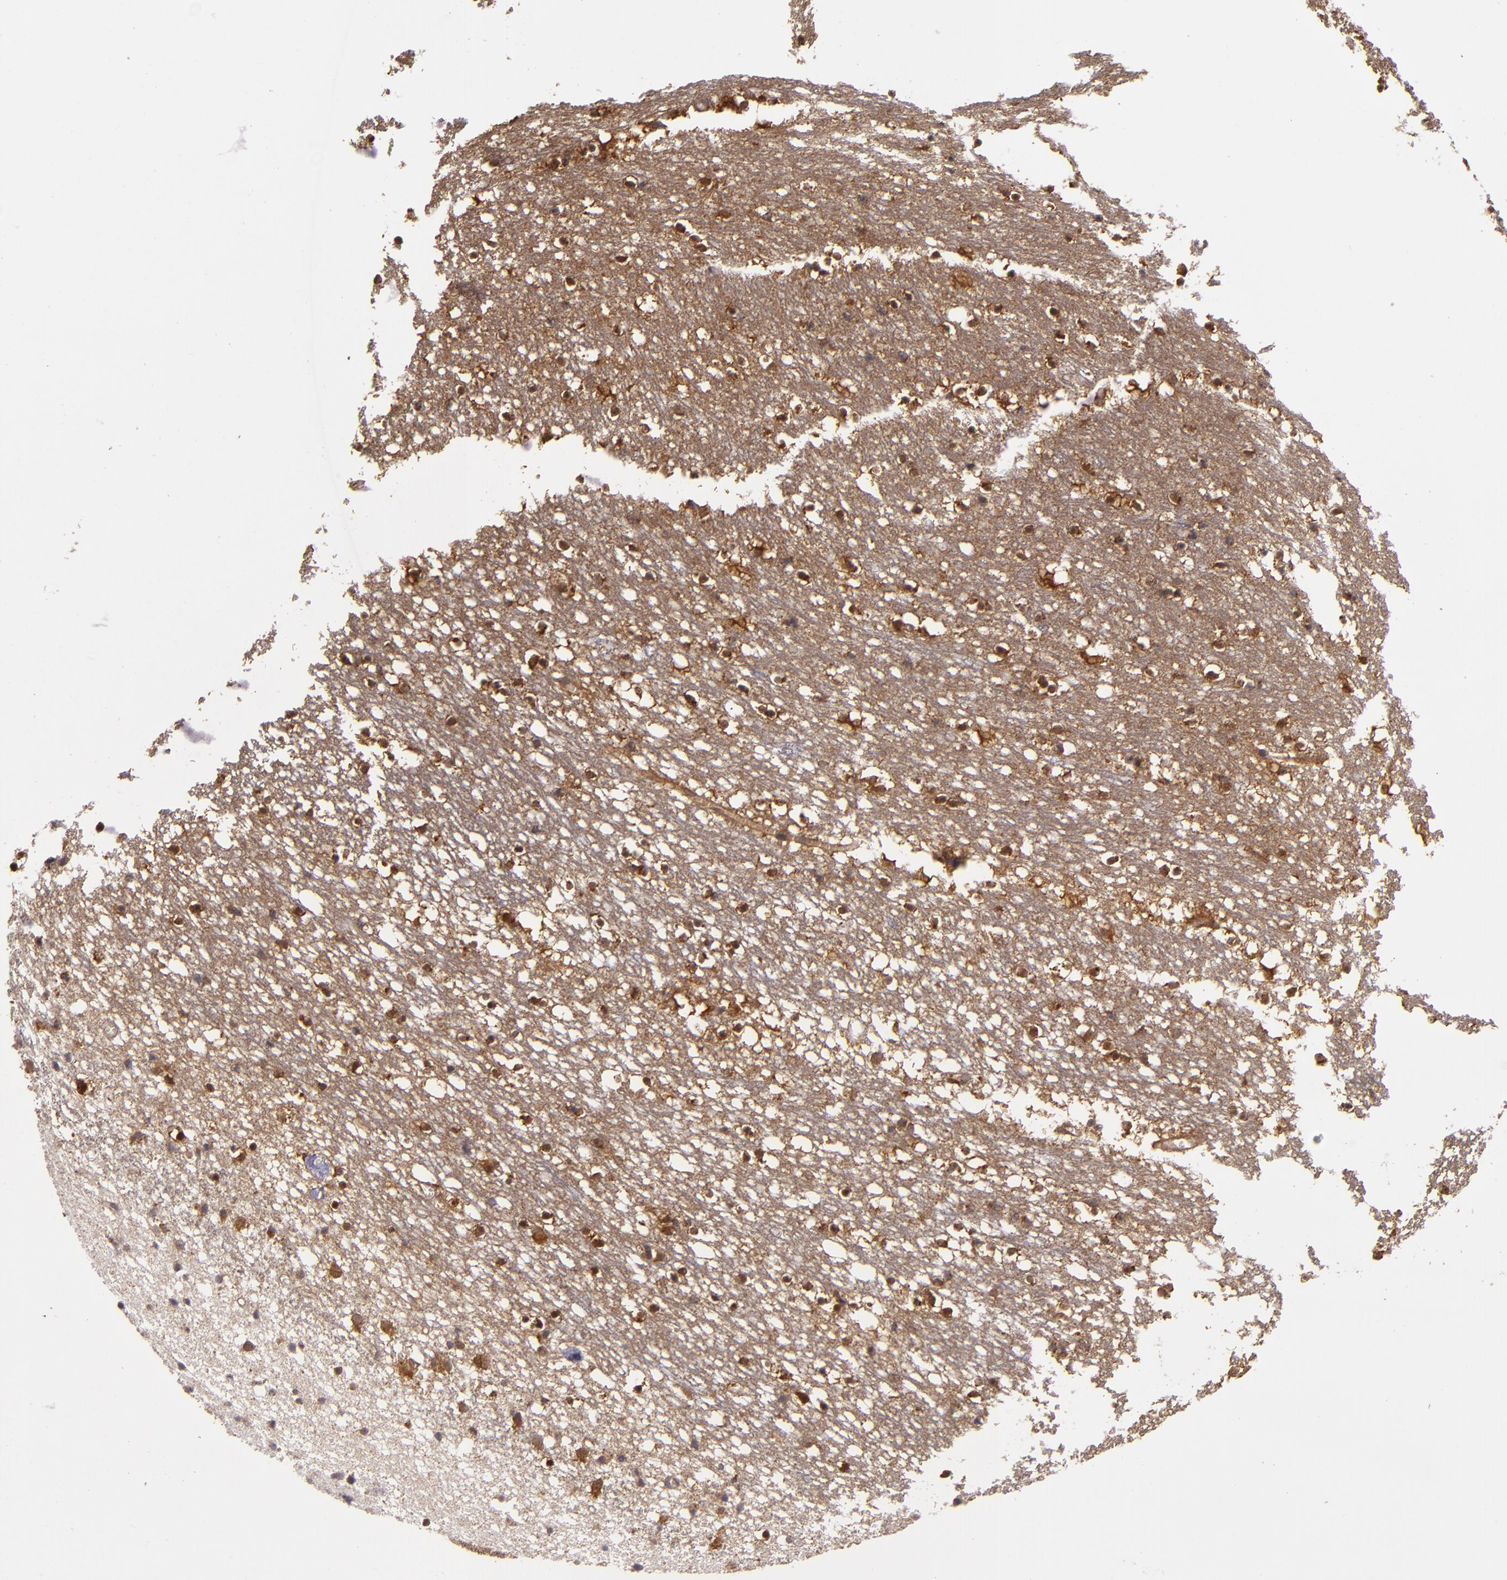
{"staining": {"intensity": "weak", "quantity": "25%-75%", "location": "cytoplasmic/membranous,nuclear"}, "tissue": "caudate", "cell_type": "Glial cells", "image_type": "normal", "snomed": [{"axis": "morphology", "description": "Normal tissue, NOS"}, {"axis": "topography", "description": "Lateral ventricle wall"}], "caption": "Protein analysis of normal caudate shows weak cytoplasmic/membranous,nuclear expression in approximately 25%-75% of glial cells.", "gene": "FHIT", "patient": {"sex": "male", "age": 45}}